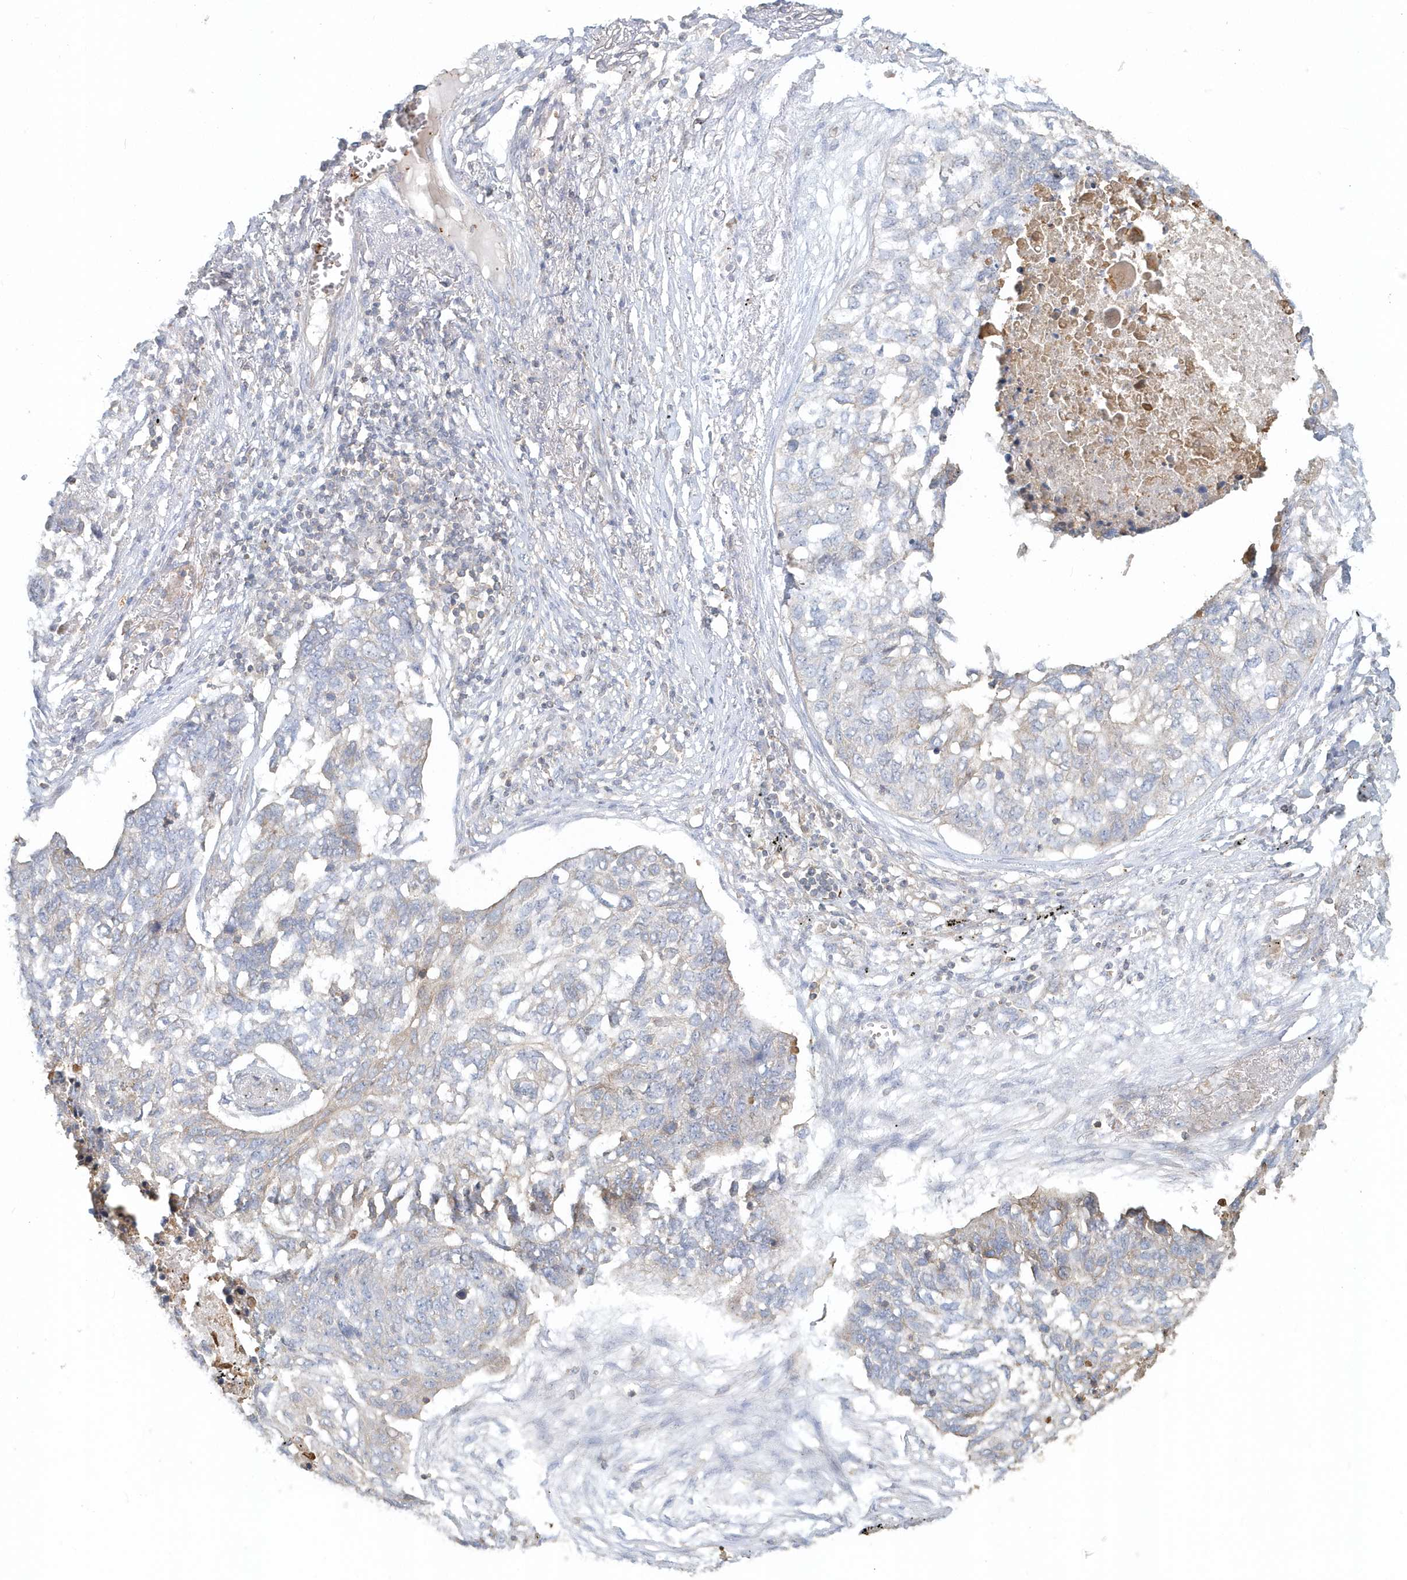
{"staining": {"intensity": "negative", "quantity": "none", "location": "none"}, "tissue": "lung cancer", "cell_type": "Tumor cells", "image_type": "cancer", "snomed": [{"axis": "morphology", "description": "Squamous cell carcinoma, NOS"}, {"axis": "topography", "description": "Lung"}], "caption": "This is an immunohistochemistry micrograph of lung cancer (squamous cell carcinoma). There is no expression in tumor cells.", "gene": "MMRN1", "patient": {"sex": "female", "age": 63}}